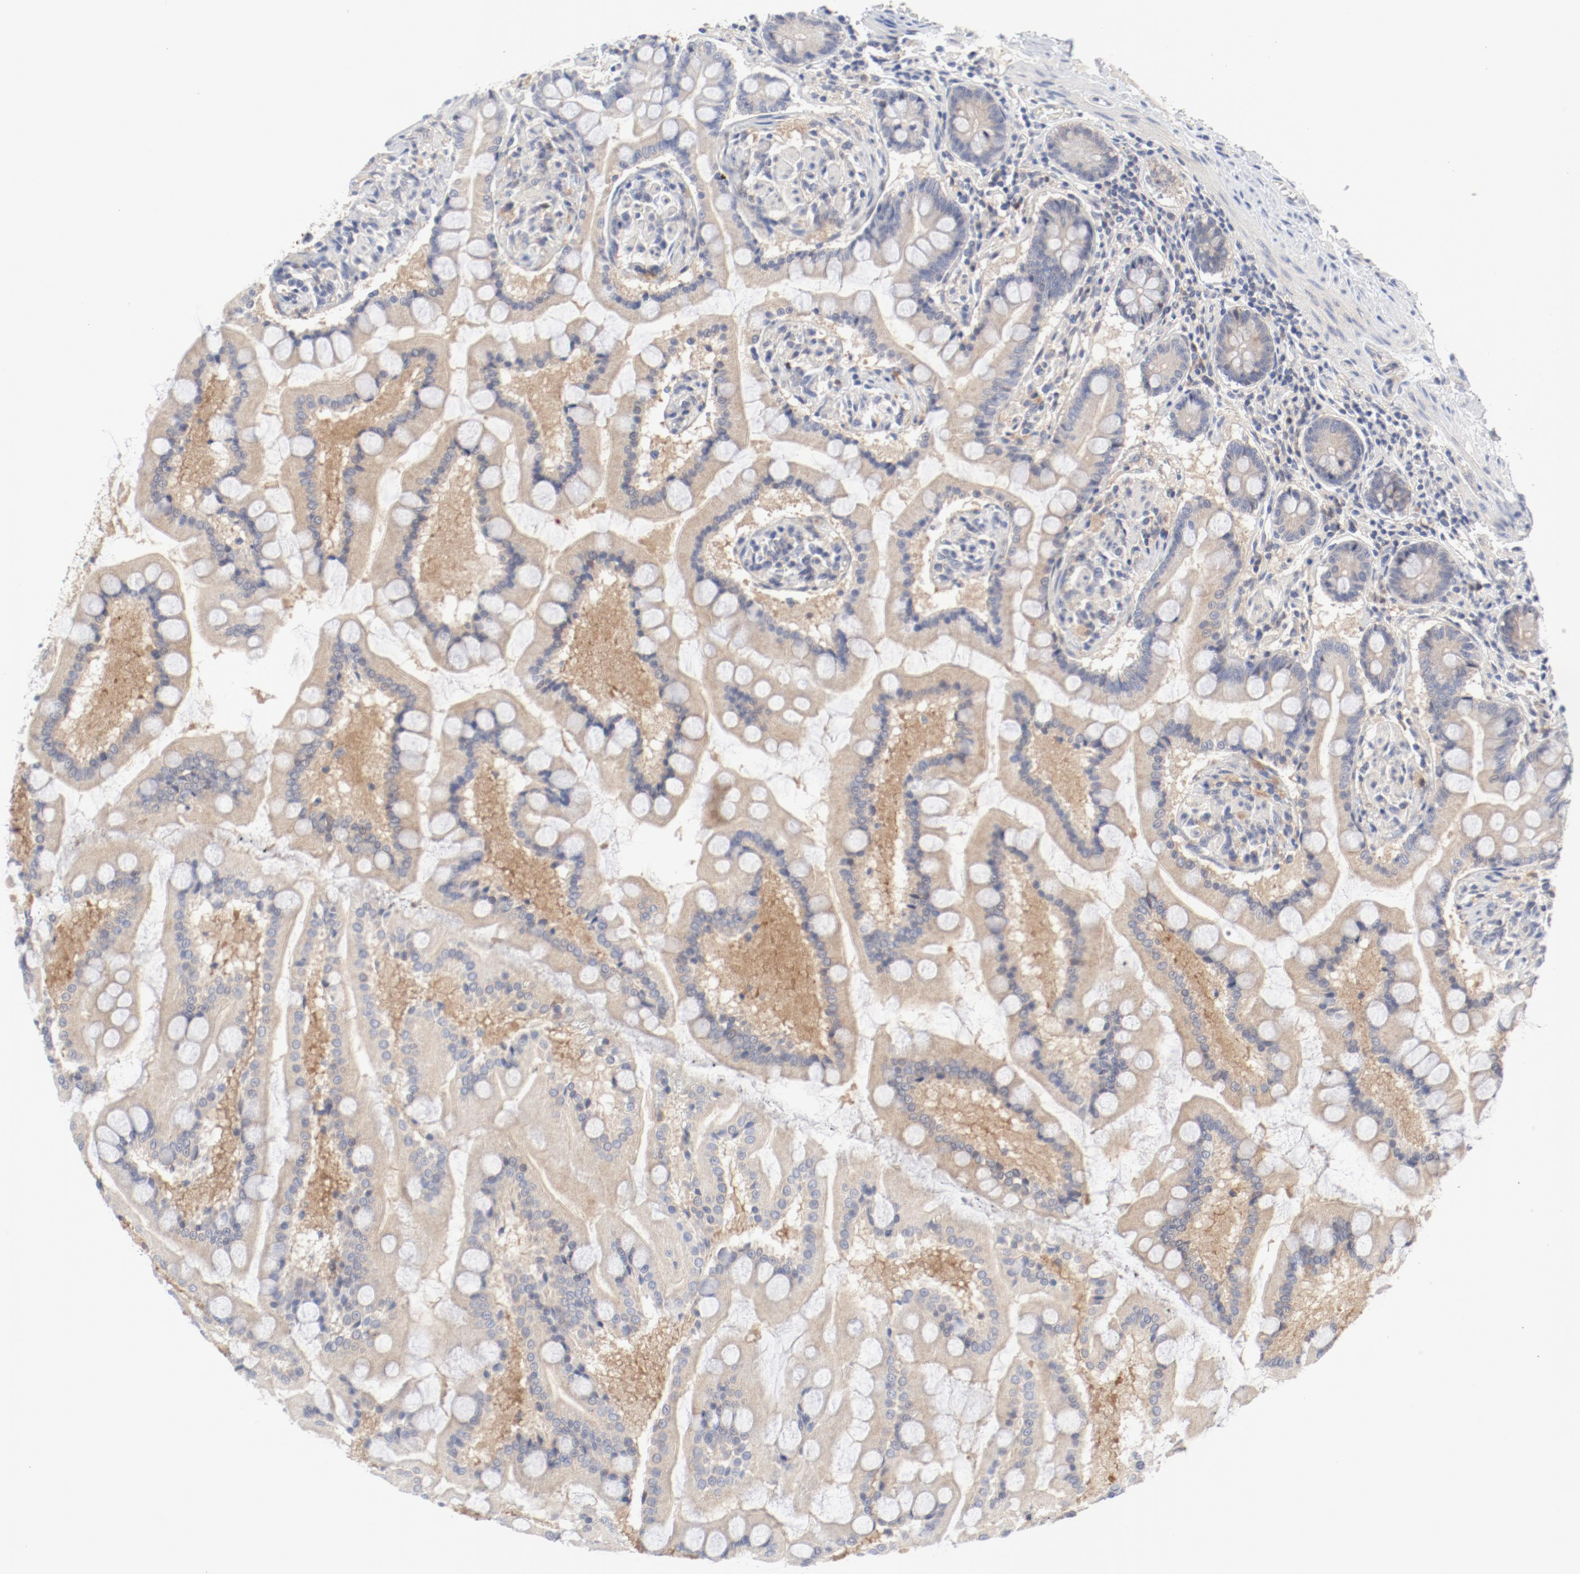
{"staining": {"intensity": "weak", "quantity": ">75%", "location": "cytoplasmic/membranous"}, "tissue": "small intestine", "cell_type": "Glandular cells", "image_type": "normal", "snomed": [{"axis": "morphology", "description": "Normal tissue, NOS"}, {"axis": "topography", "description": "Small intestine"}], "caption": "Immunohistochemical staining of normal human small intestine exhibits weak cytoplasmic/membranous protein staining in approximately >75% of glandular cells.", "gene": "BAD", "patient": {"sex": "male", "age": 41}}